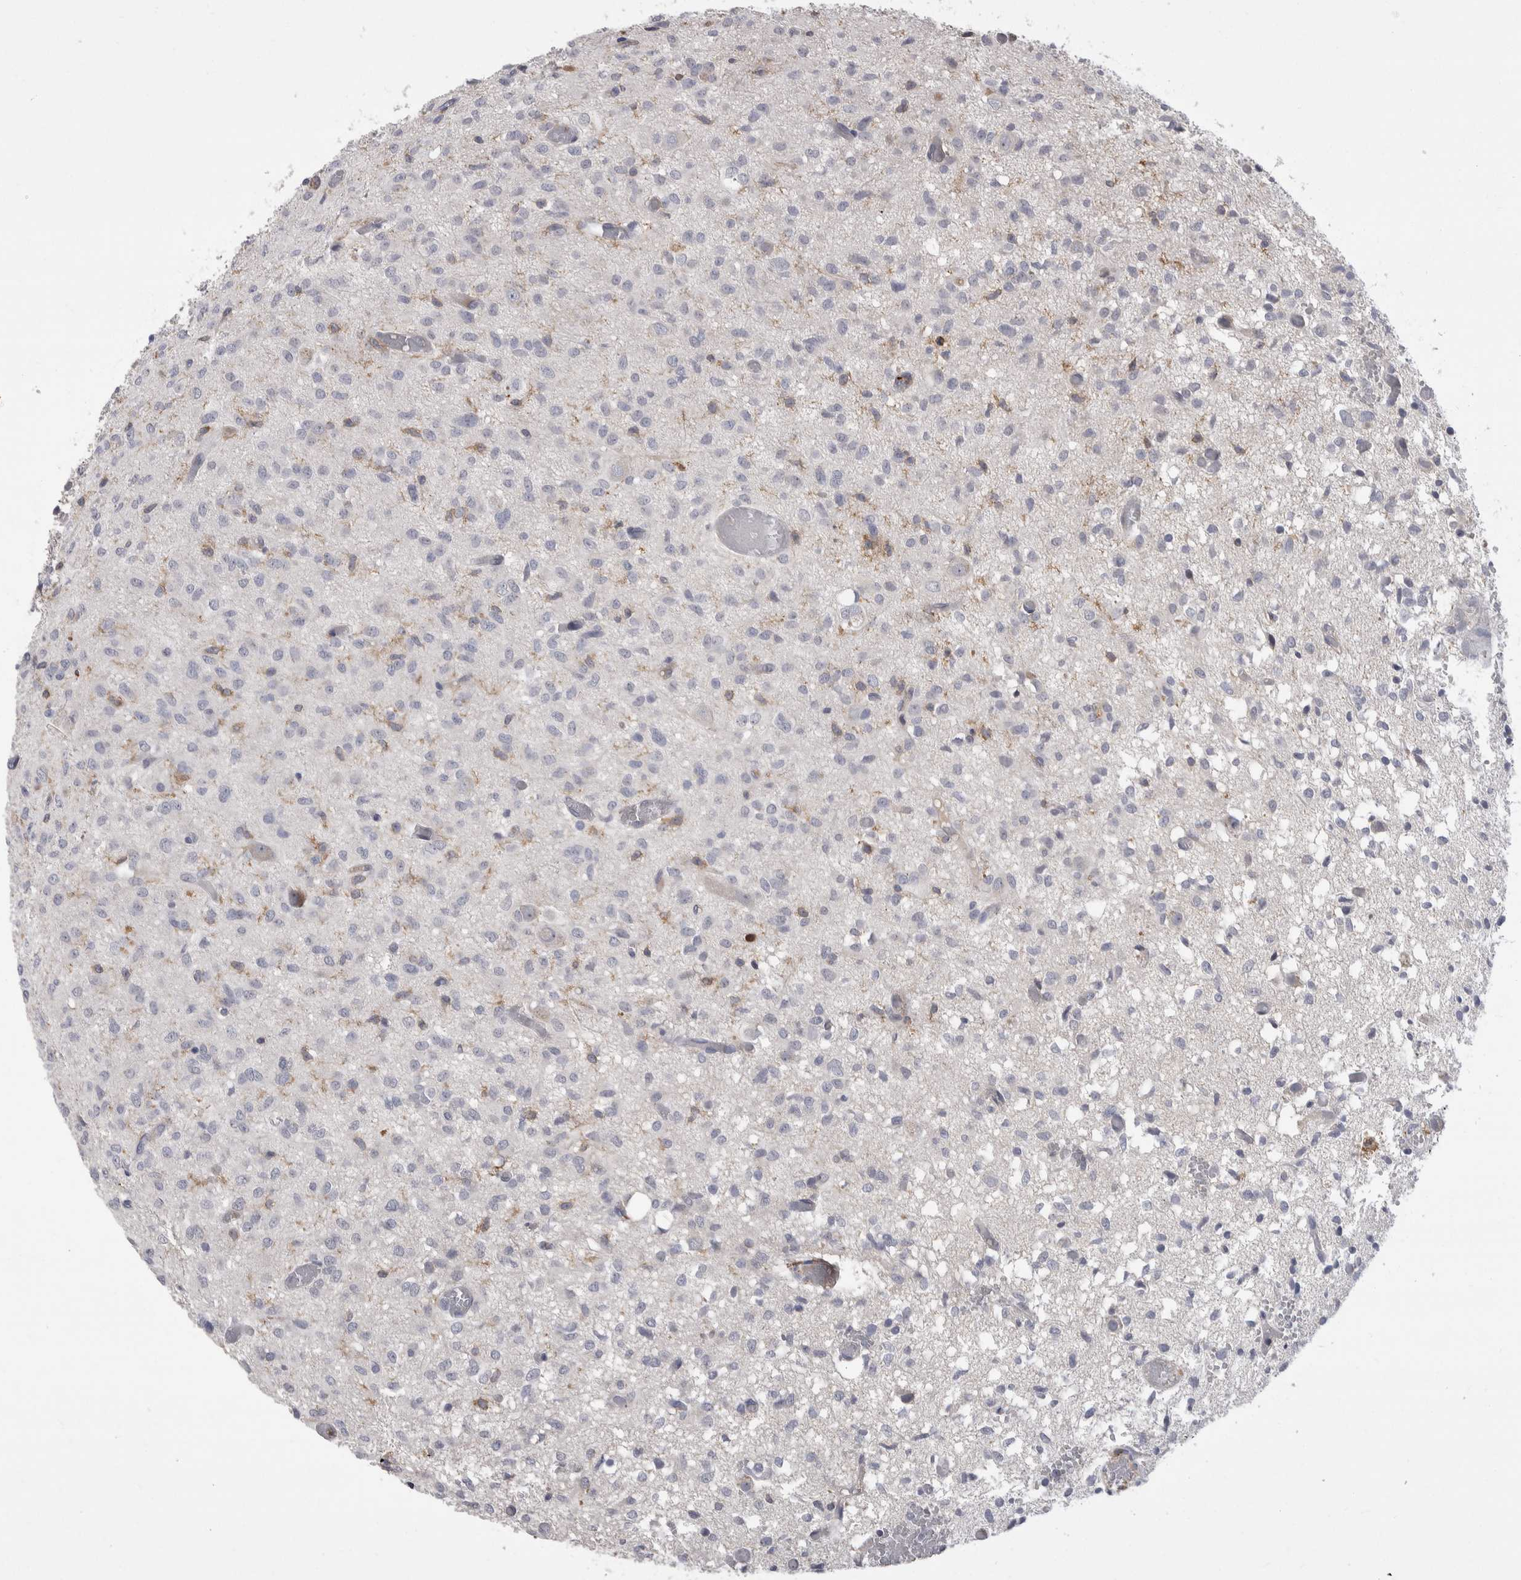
{"staining": {"intensity": "negative", "quantity": "none", "location": "none"}, "tissue": "glioma", "cell_type": "Tumor cells", "image_type": "cancer", "snomed": [{"axis": "morphology", "description": "Glioma, malignant, High grade"}, {"axis": "topography", "description": "Brain"}], "caption": "DAB immunohistochemical staining of high-grade glioma (malignant) demonstrates no significant expression in tumor cells.", "gene": "CEP295NL", "patient": {"sex": "female", "age": 59}}